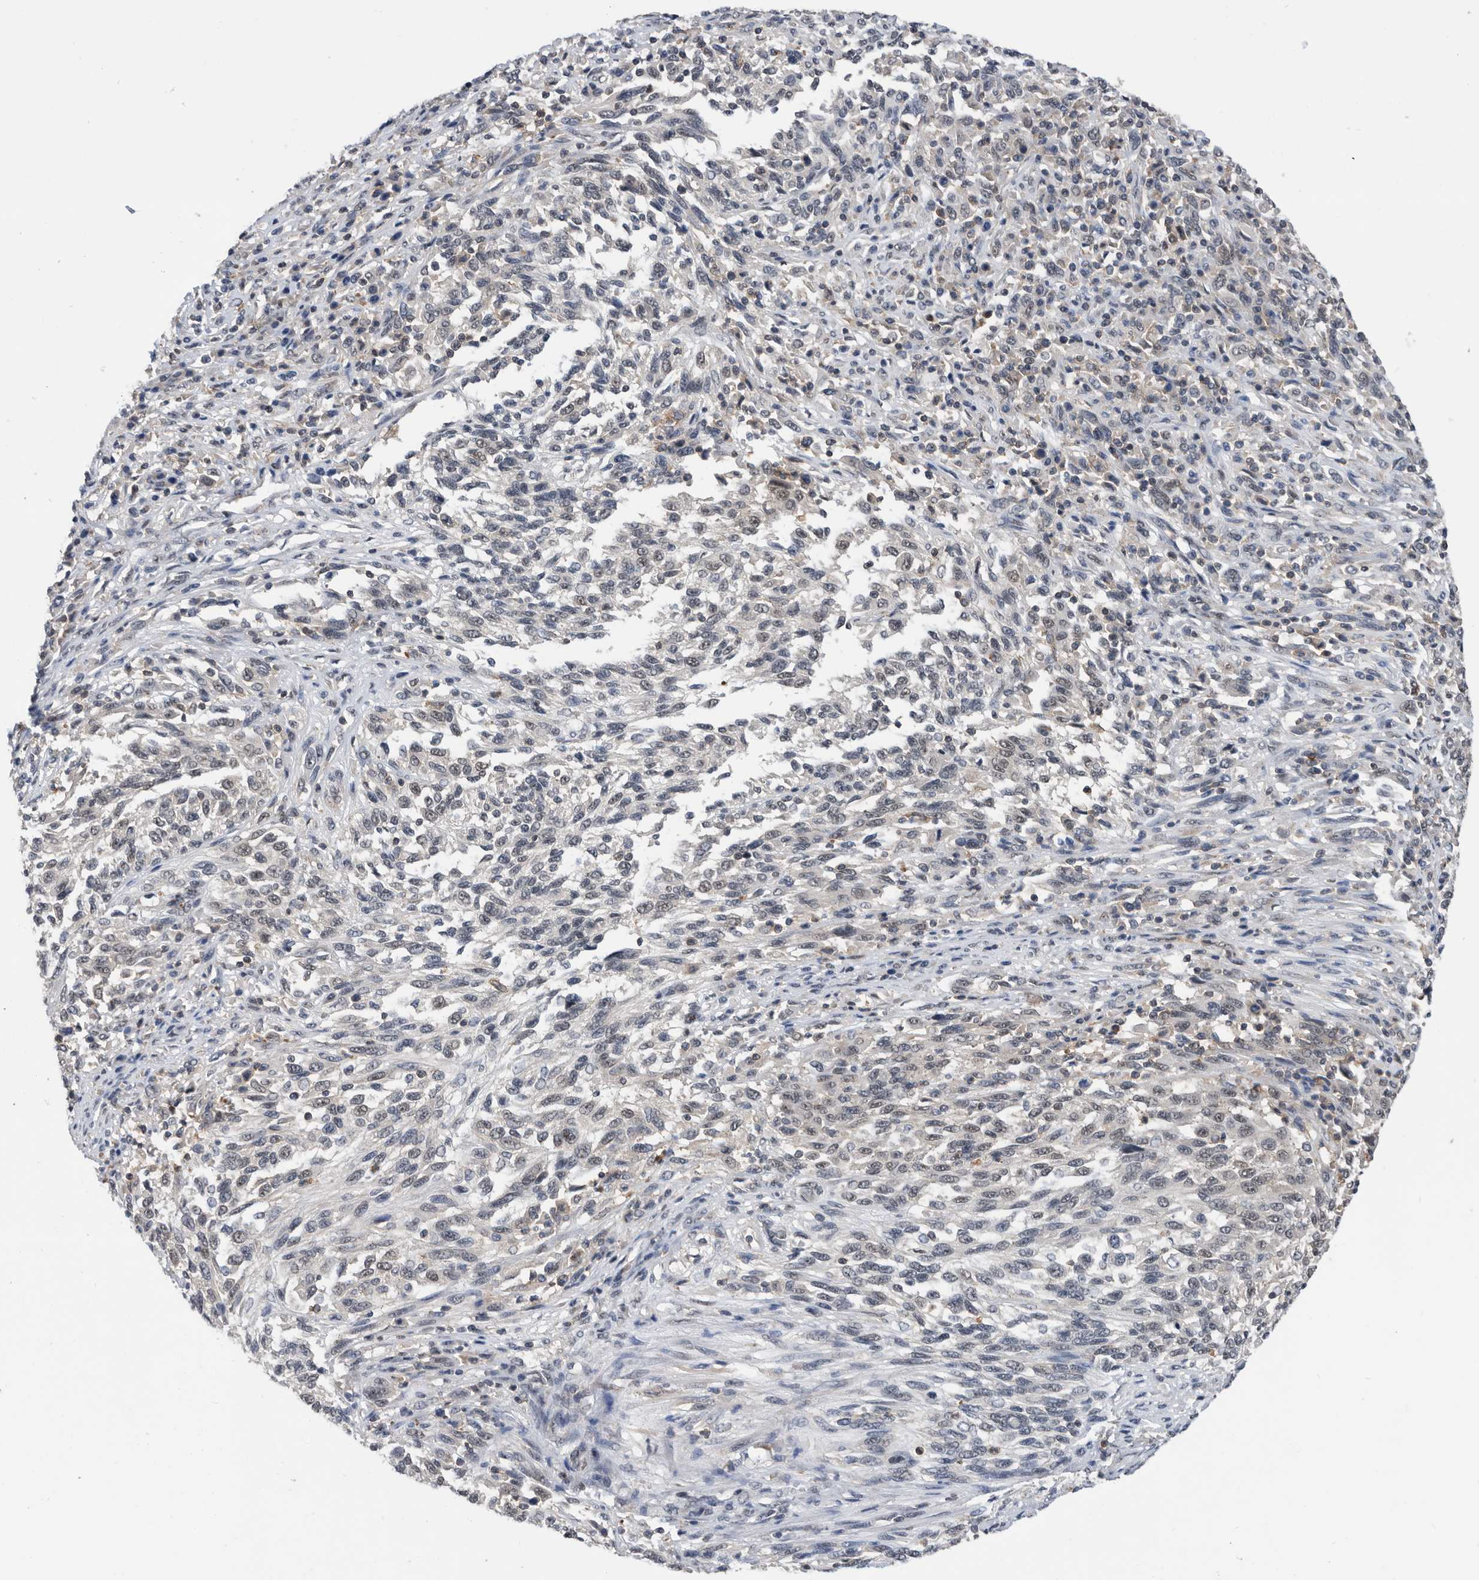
{"staining": {"intensity": "moderate", "quantity": "25%-75%", "location": "nuclear"}, "tissue": "melanoma", "cell_type": "Tumor cells", "image_type": "cancer", "snomed": [{"axis": "morphology", "description": "Malignant melanoma, Metastatic site"}, {"axis": "topography", "description": "Lymph node"}], "caption": "Immunohistochemical staining of melanoma shows moderate nuclear protein expression in approximately 25%-75% of tumor cells.", "gene": "ZNF260", "patient": {"sex": "male", "age": 61}}